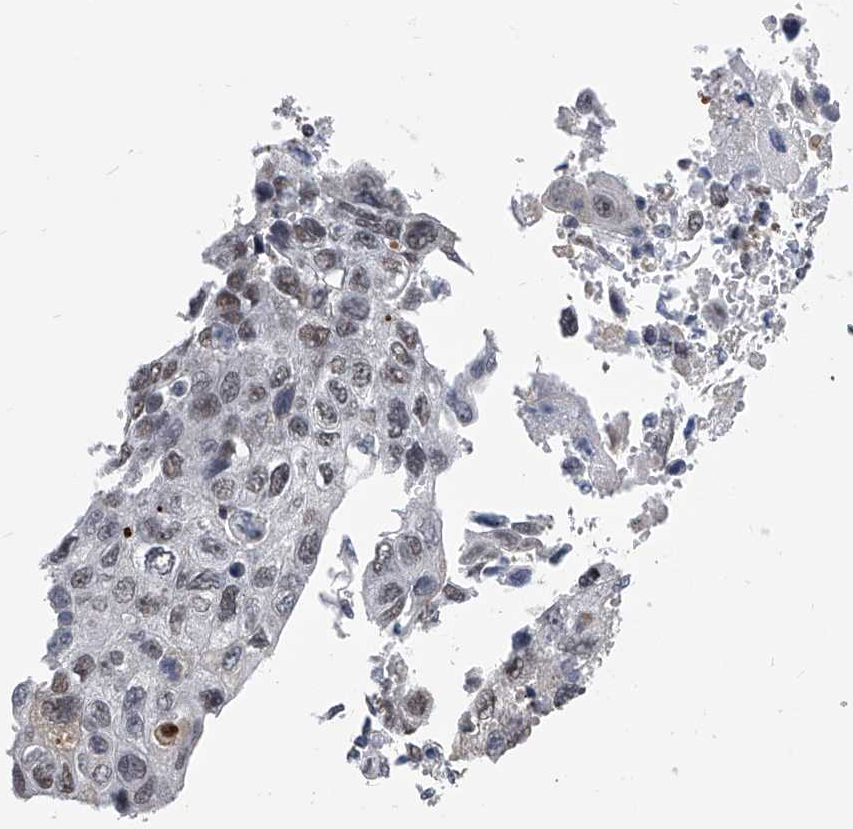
{"staining": {"intensity": "moderate", "quantity": "25%-75%", "location": "nuclear"}, "tissue": "lung cancer", "cell_type": "Tumor cells", "image_type": "cancer", "snomed": [{"axis": "morphology", "description": "Squamous cell carcinoma, NOS"}, {"axis": "topography", "description": "Lung"}], "caption": "Human lung squamous cell carcinoma stained for a protein (brown) reveals moderate nuclear positive expression in approximately 25%-75% of tumor cells.", "gene": "CMTR1", "patient": {"sex": "male", "age": 61}}